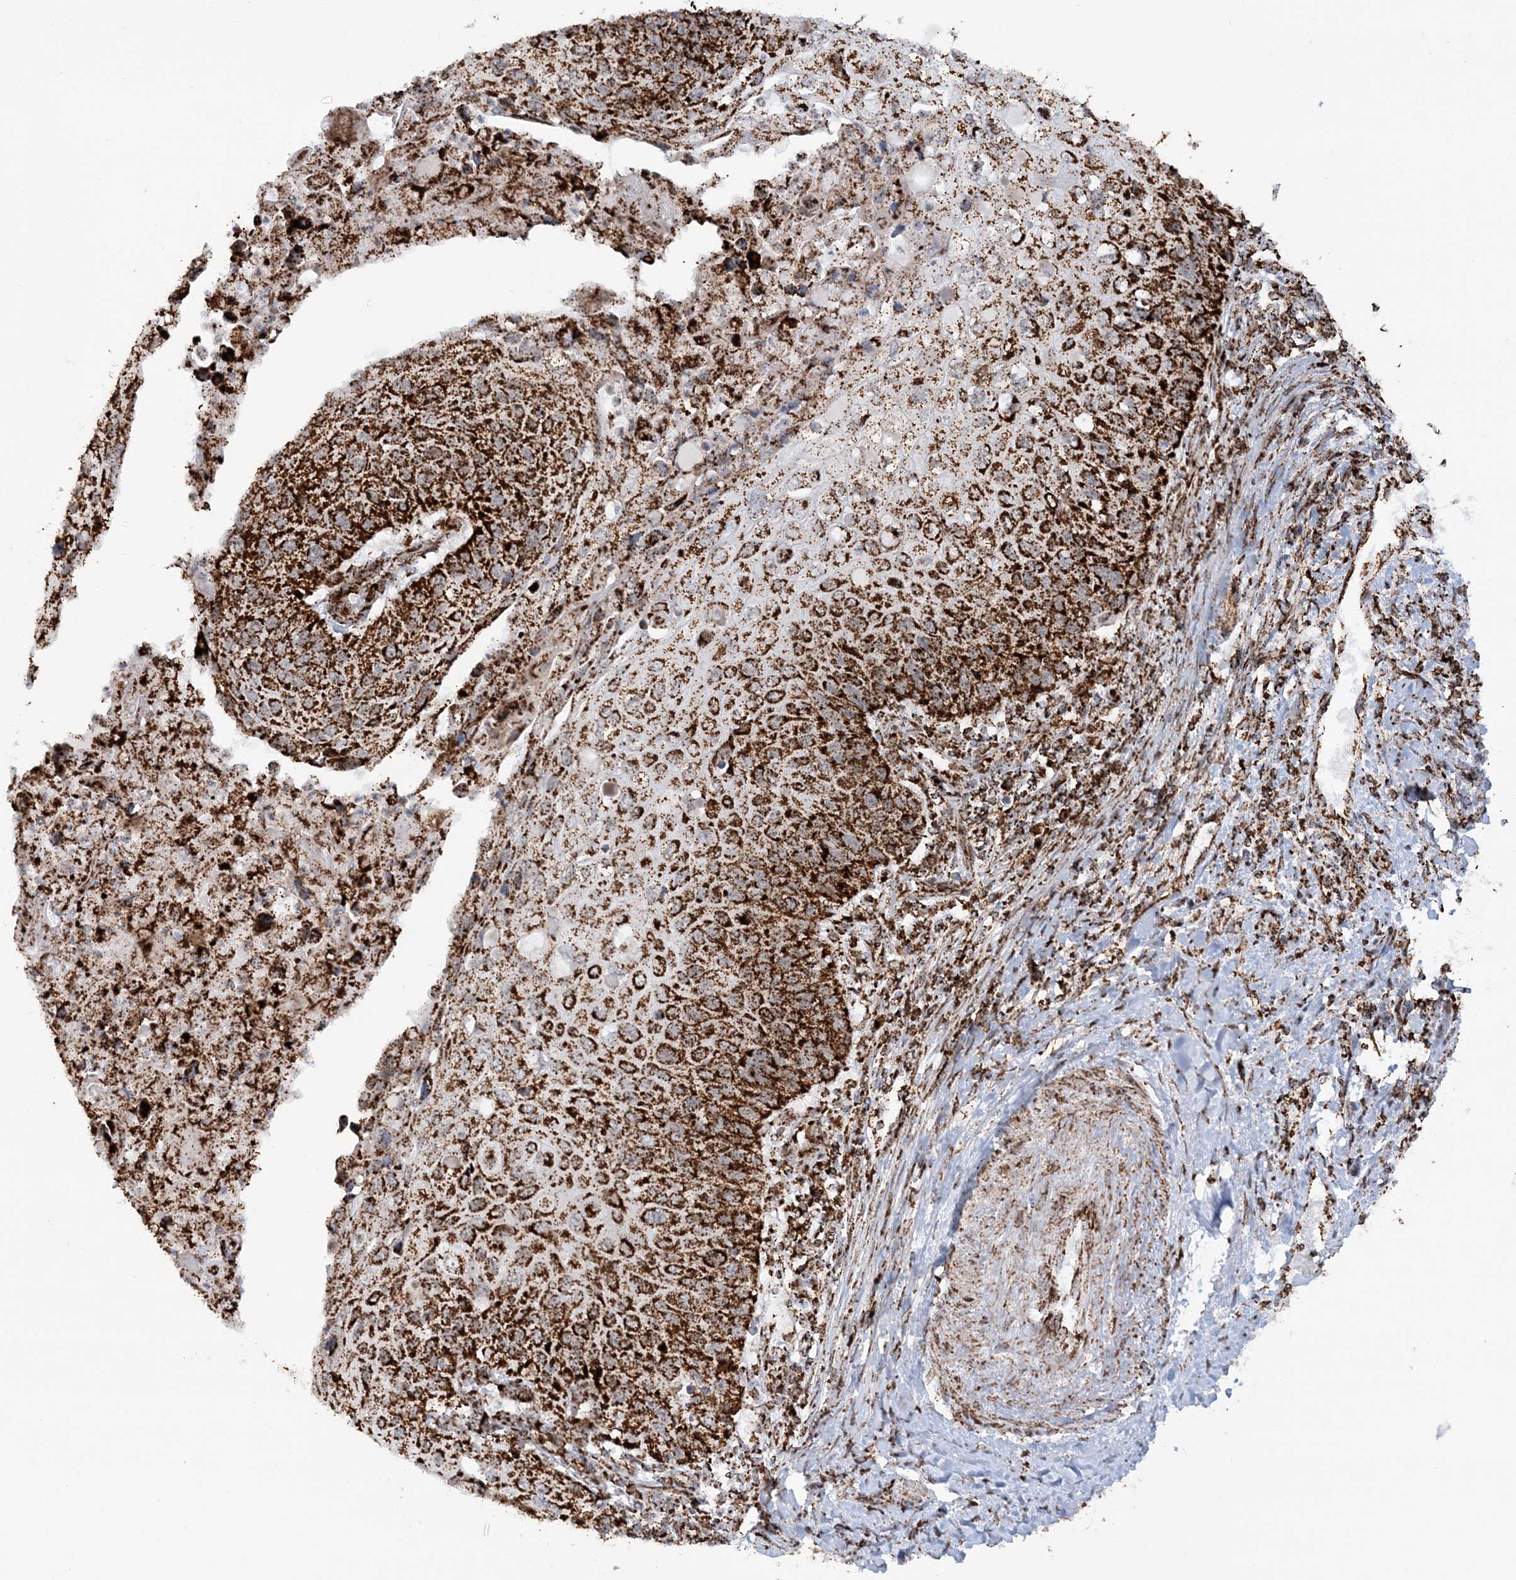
{"staining": {"intensity": "strong", "quantity": ">75%", "location": "cytoplasmic/membranous"}, "tissue": "cervical cancer", "cell_type": "Tumor cells", "image_type": "cancer", "snomed": [{"axis": "morphology", "description": "Squamous cell carcinoma, NOS"}, {"axis": "topography", "description": "Cervix"}], "caption": "Cervical squamous cell carcinoma was stained to show a protein in brown. There is high levels of strong cytoplasmic/membranous staining in about >75% of tumor cells.", "gene": "CRY2", "patient": {"sex": "female", "age": 70}}